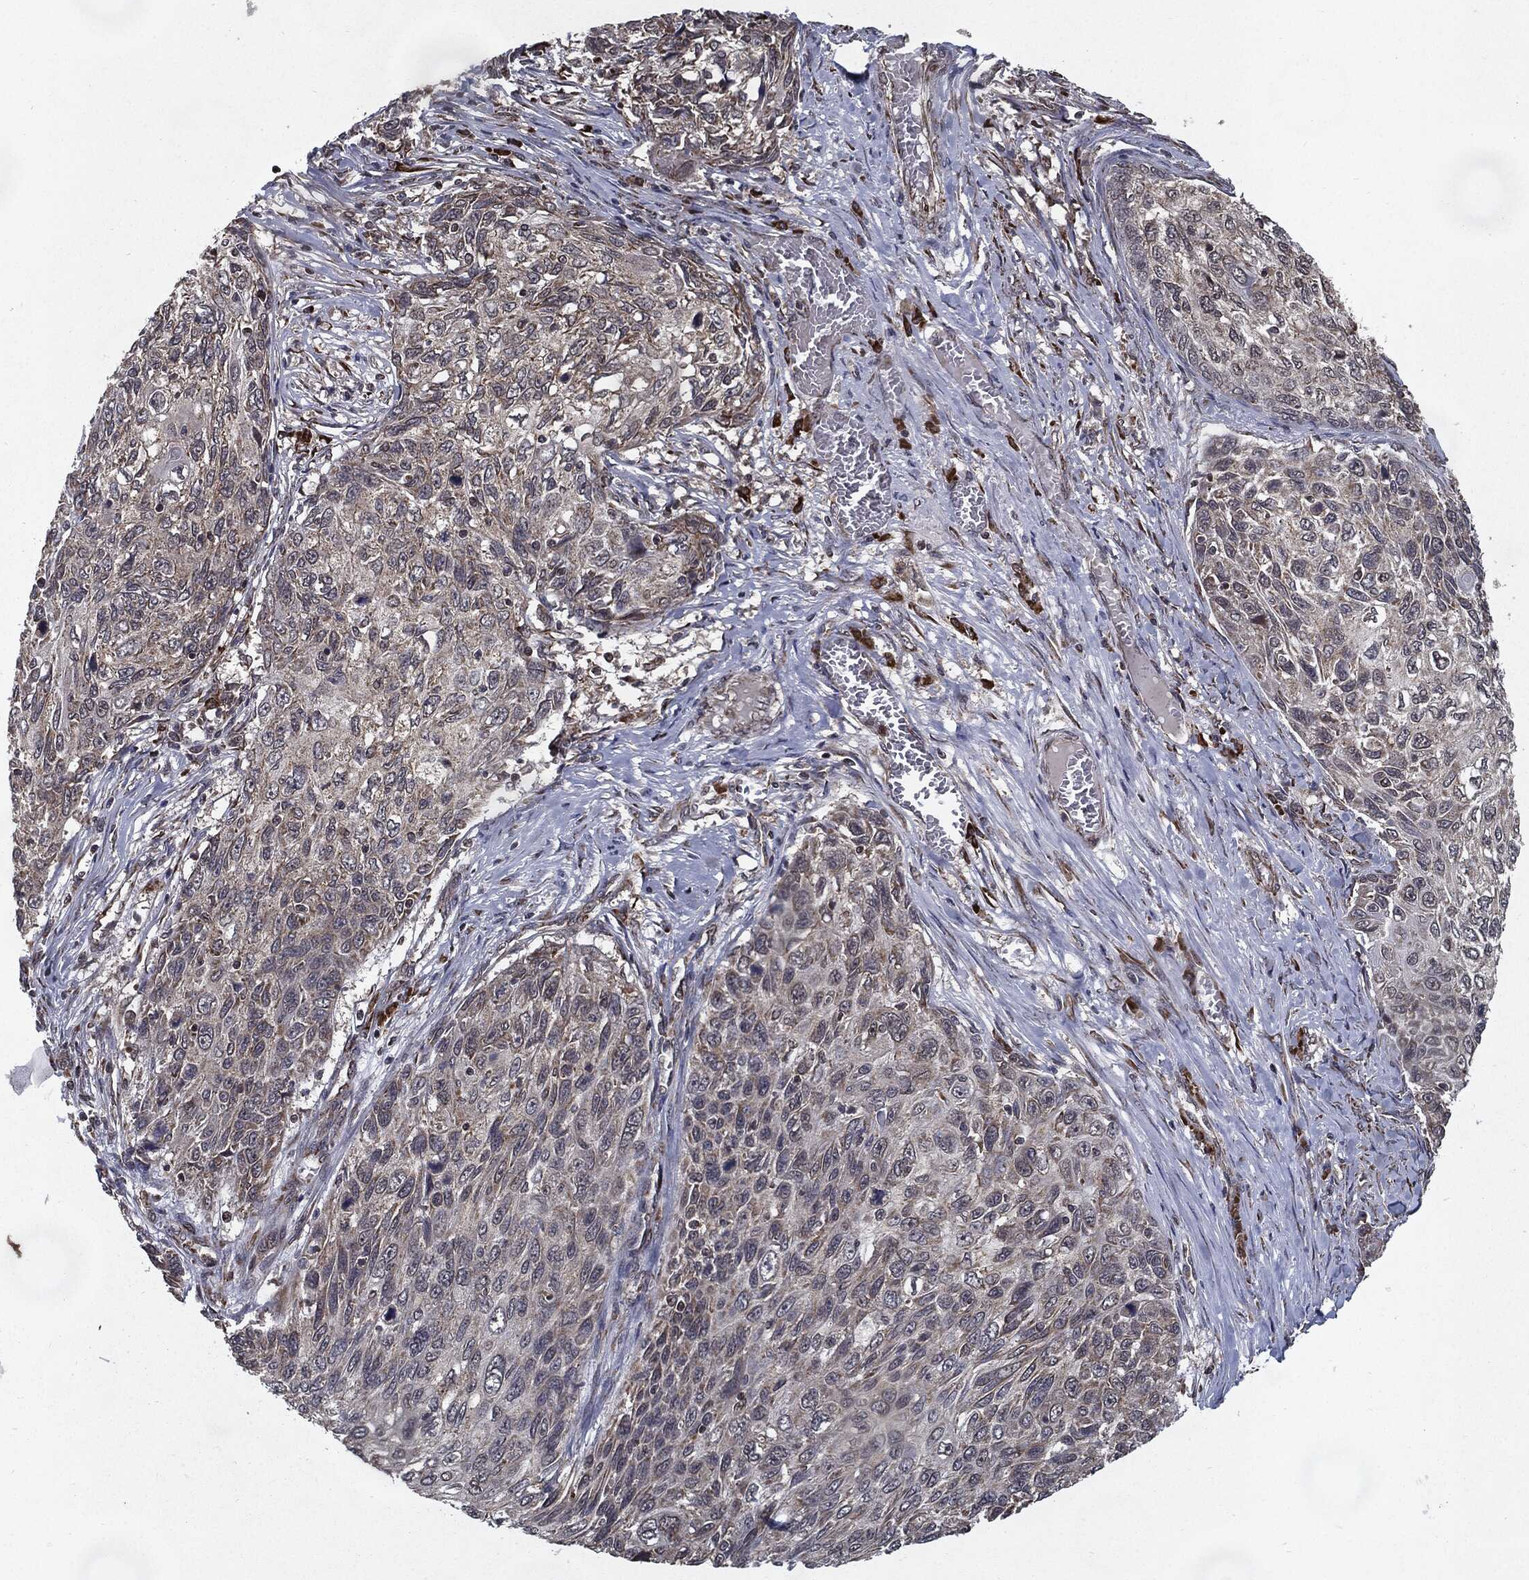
{"staining": {"intensity": "moderate", "quantity": "<25%", "location": "cytoplasmic/membranous"}, "tissue": "skin cancer", "cell_type": "Tumor cells", "image_type": "cancer", "snomed": [{"axis": "morphology", "description": "Squamous cell carcinoma, NOS"}, {"axis": "topography", "description": "Skin"}], "caption": "Tumor cells display low levels of moderate cytoplasmic/membranous positivity in approximately <25% of cells in human skin cancer. The protein is stained brown, and the nuclei are stained in blue (DAB IHC with brightfield microscopy, high magnification).", "gene": "HDAC5", "patient": {"sex": "male", "age": 92}}